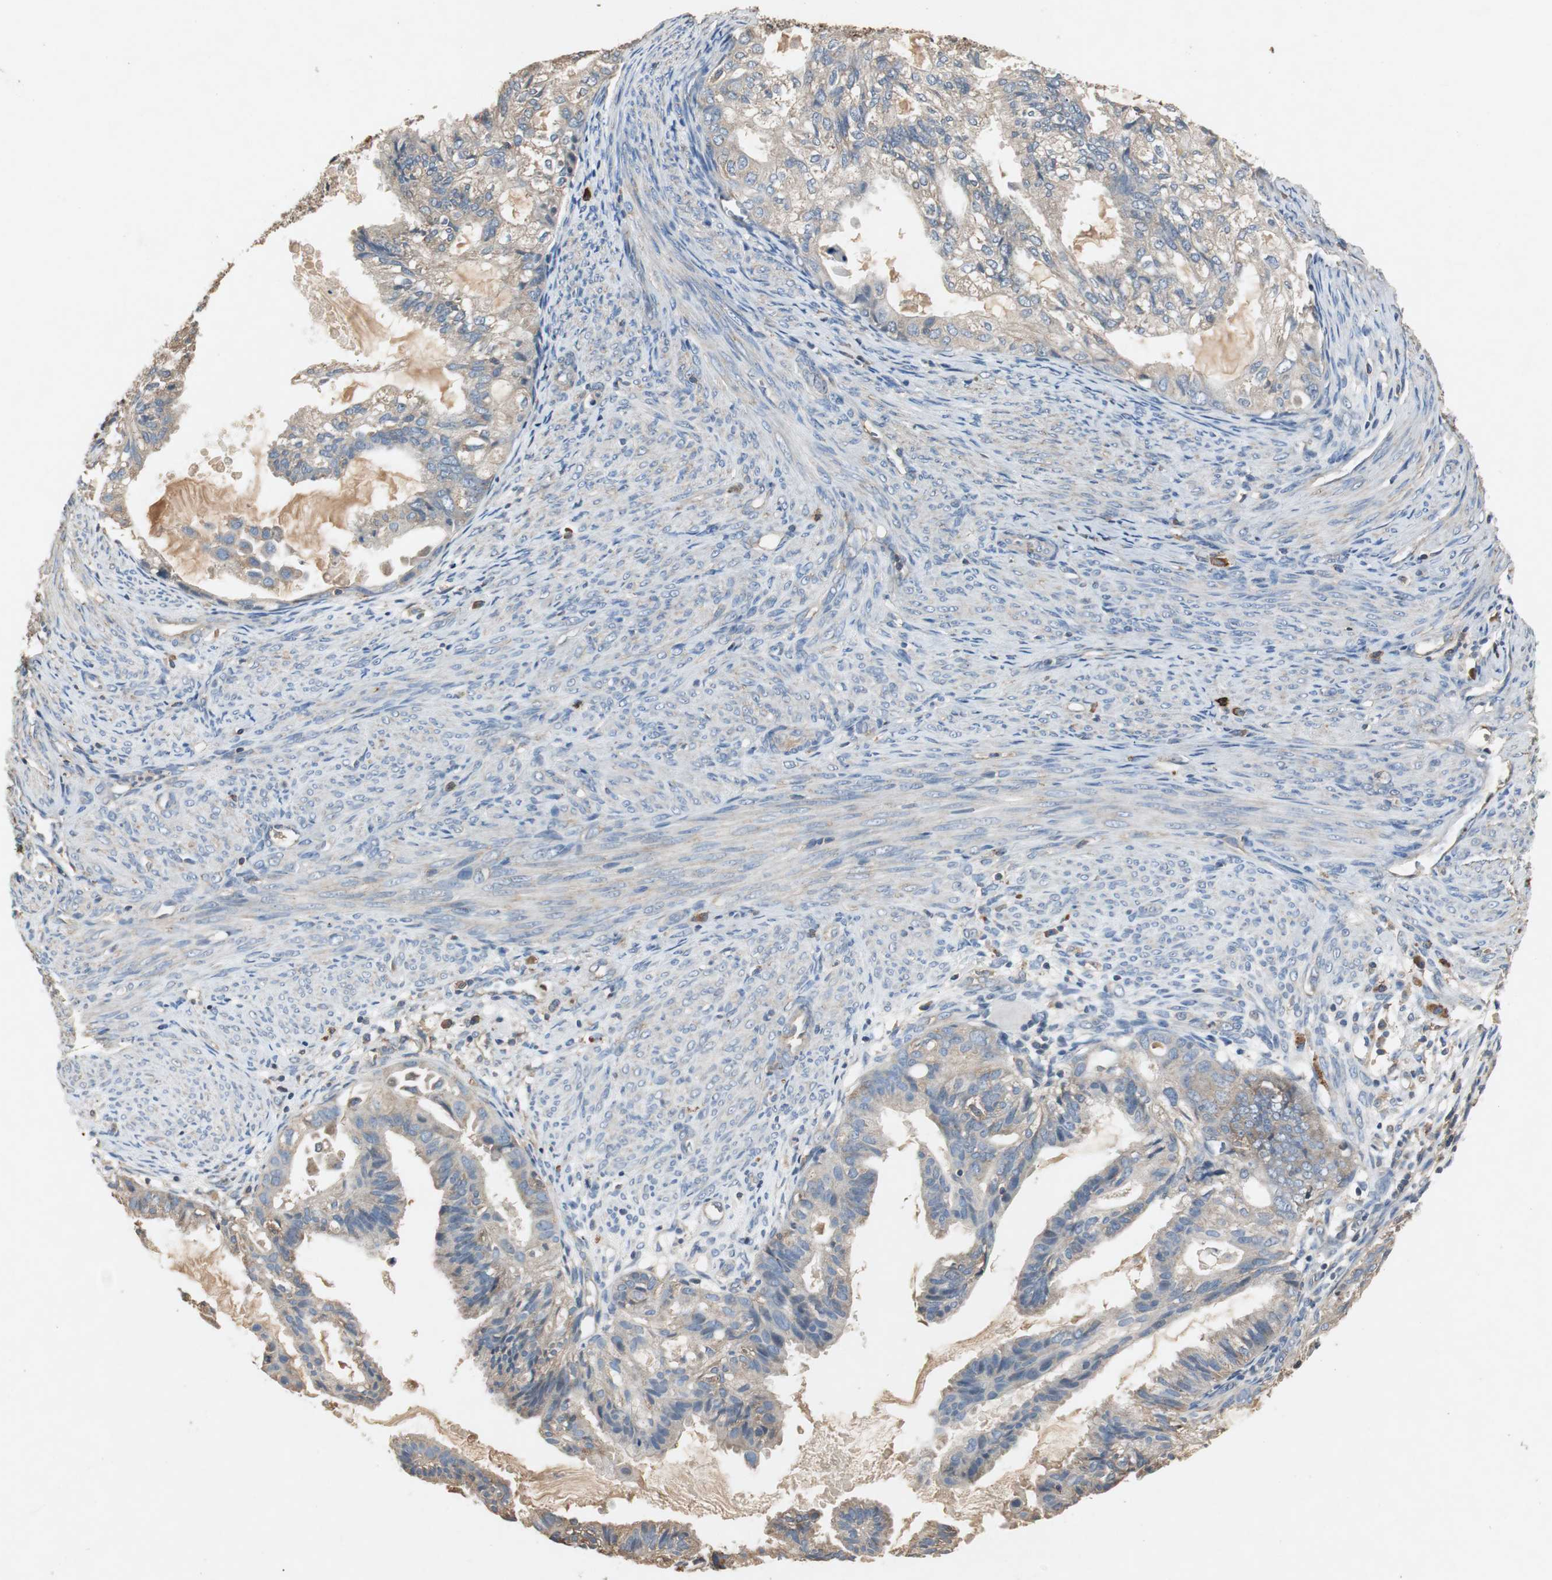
{"staining": {"intensity": "weak", "quantity": ">75%", "location": "cytoplasmic/membranous"}, "tissue": "cervical cancer", "cell_type": "Tumor cells", "image_type": "cancer", "snomed": [{"axis": "morphology", "description": "Normal tissue, NOS"}, {"axis": "morphology", "description": "Adenocarcinoma, NOS"}, {"axis": "topography", "description": "Cervix"}, {"axis": "topography", "description": "Endometrium"}], "caption": "Weak cytoplasmic/membranous positivity is seen in approximately >75% of tumor cells in cervical adenocarcinoma.", "gene": "TNFRSF14", "patient": {"sex": "female", "age": 86}}